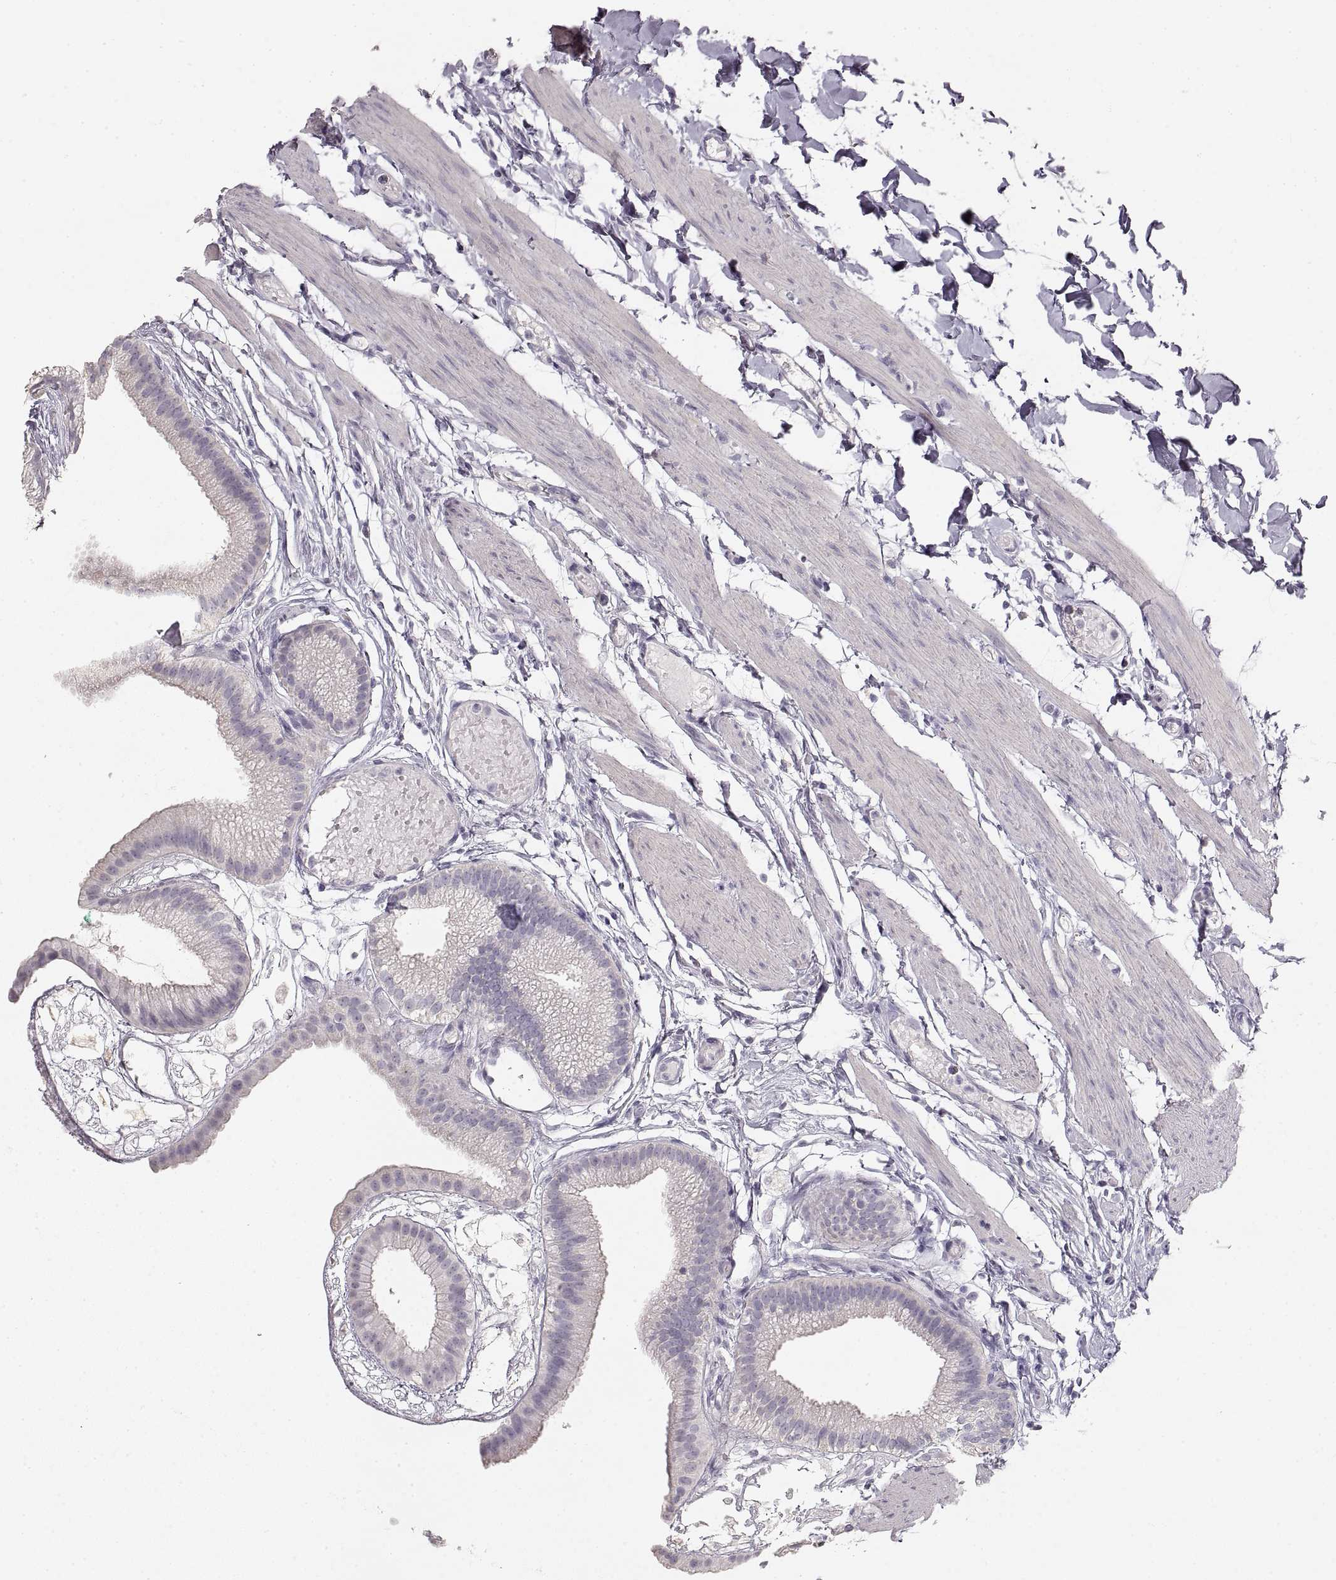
{"staining": {"intensity": "negative", "quantity": "none", "location": "none"}, "tissue": "gallbladder", "cell_type": "Glandular cells", "image_type": "normal", "snomed": [{"axis": "morphology", "description": "Normal tissue, NOS"}, {"axis": "topography", "description": "Gallbladder"}], "caption": "DAB immunohistochemical staining of benign gallbladder exhibits no significant positivity in glandular cells.", "gene": "ZP3", "patient": {"sex": "female", "age": 45}}